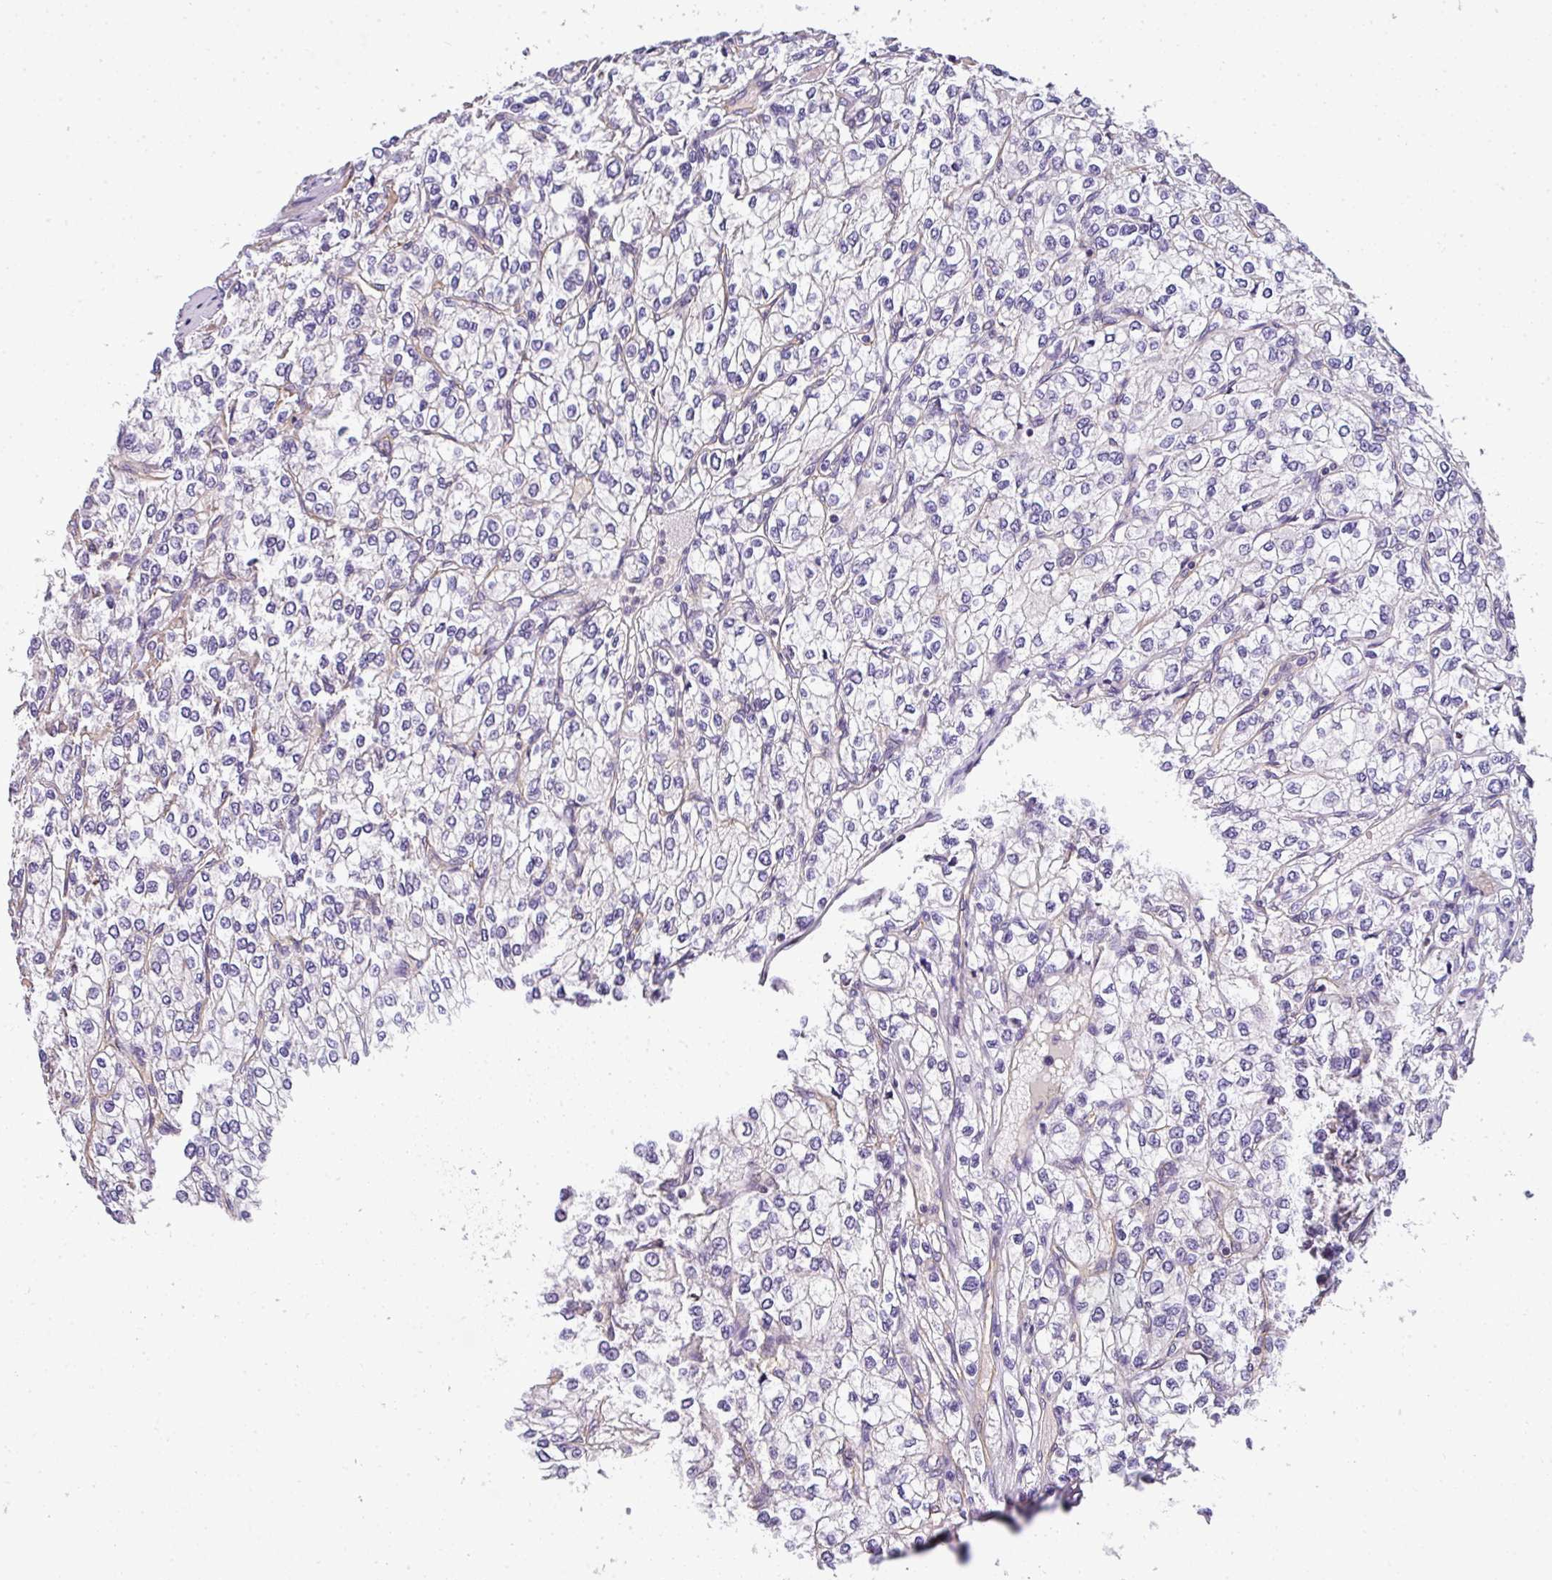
{"staining": {"intensity": "negative", "quantity": "none", "location": "none"}, "tissue": "renal cancer", "cell_type": "Tumor cells", "image_type": "cancer", "snomed": [{"axis": "morphology", "description": "Adenocarcinoma, NOS"}, {"axis": "topography", "description": "Kidney"}], "caption": "This is a photomicrograph of IHC staining of renal cancer, which shows no positivity in tumor cells. (DAB (3,3'-diaminobenzidine) IHC visualized using brightfield microscopy, high magnification).", "gene": "OR11H4", "patient": {"sex": "male", "age": 80}}